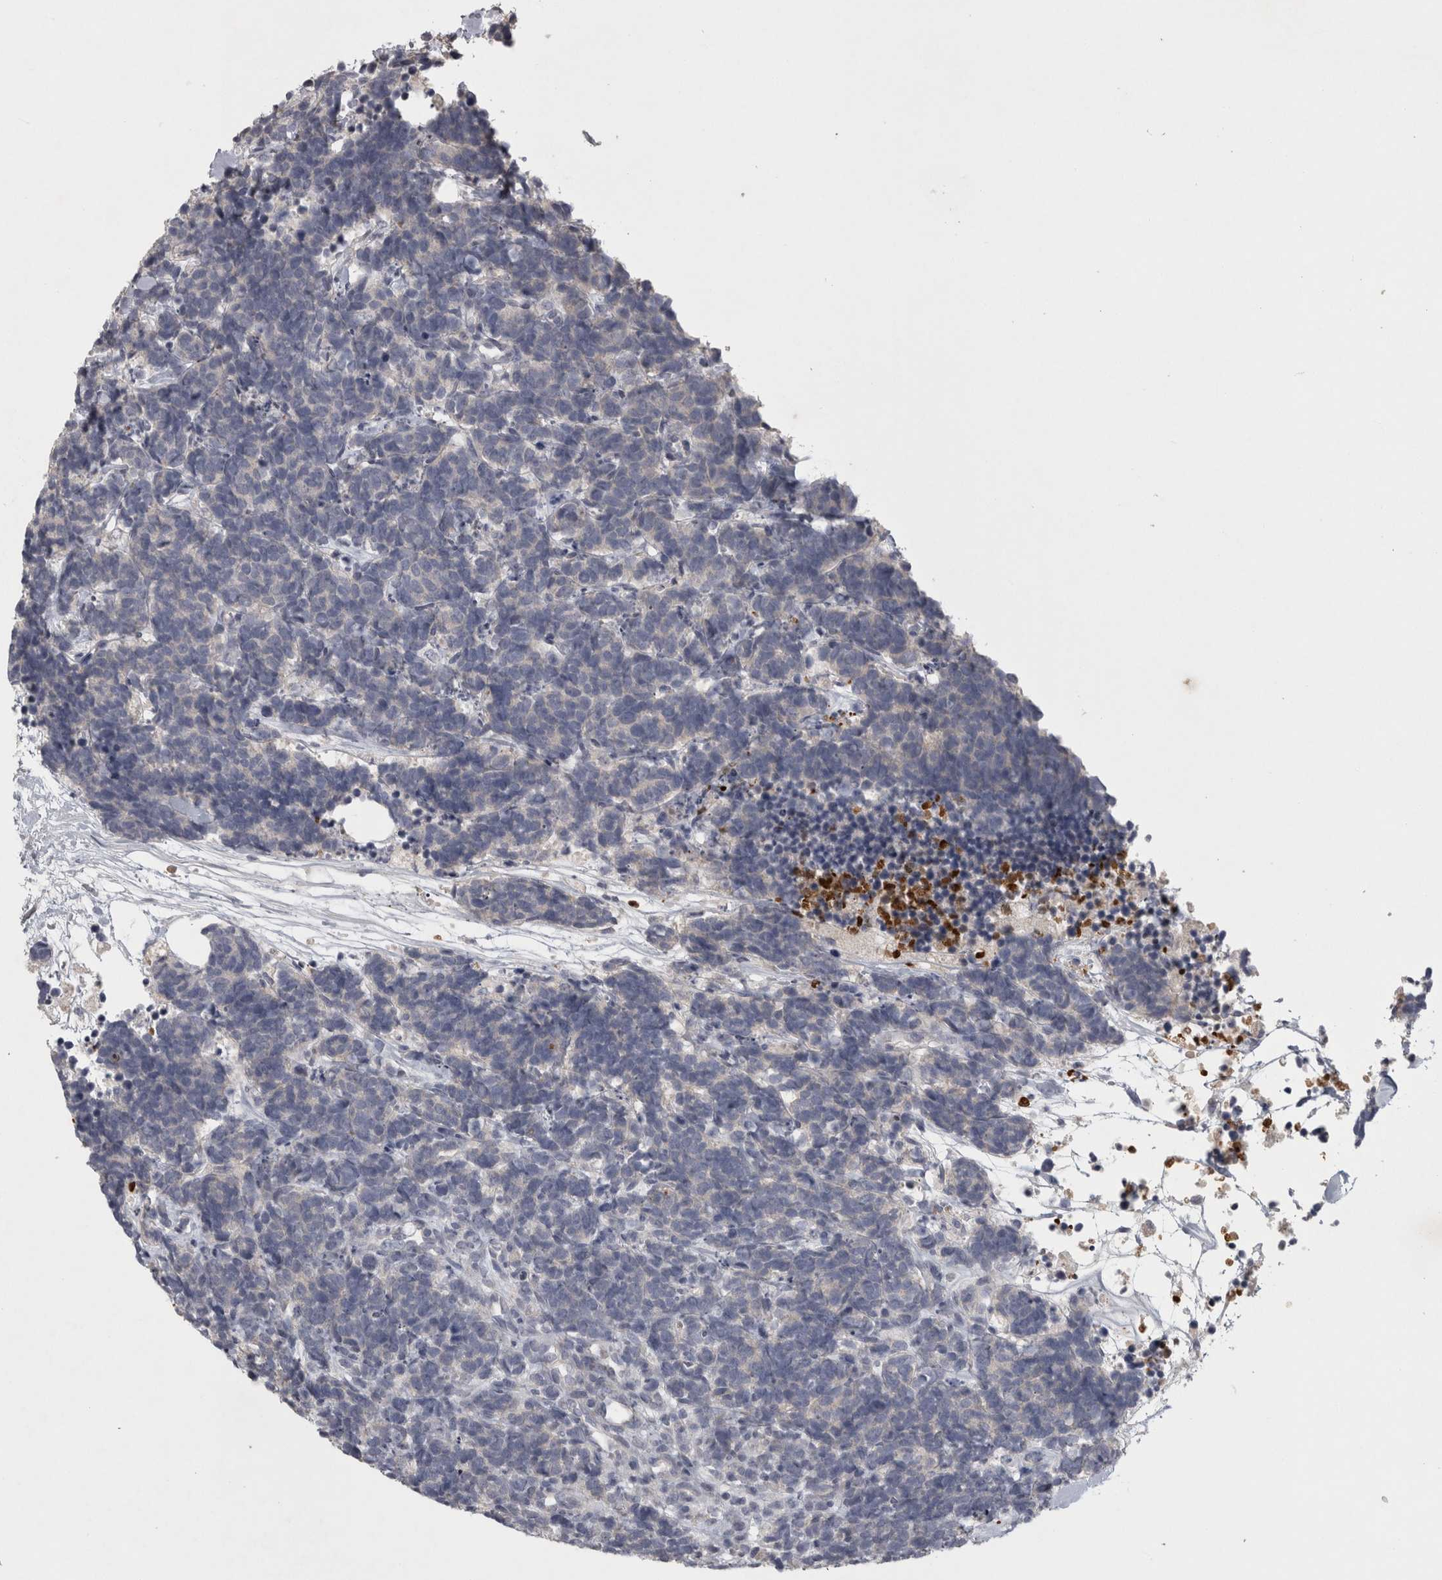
{"staining": {"intensity": "negative", "quantity": "none", "location": "none"}, "tissue": "carcinoid", "cell_type": "Tumor cells", "image_type": "cancer", "snomed": [{"axis": "morphology", "description": "Carcinoma, NOS"}, {"axis": "morphology", "description": "Carcinoid, malignant, NOS"}, {"axis": "topography", "description": "Urinary bladder"}], "caption": "High power microscopy image of an IHC micrograph of malignant carcinoid, revealing no significant staining in tumor cells.", "gene": "ENPP7", "patient": {"sex": "male", "age": 57}}